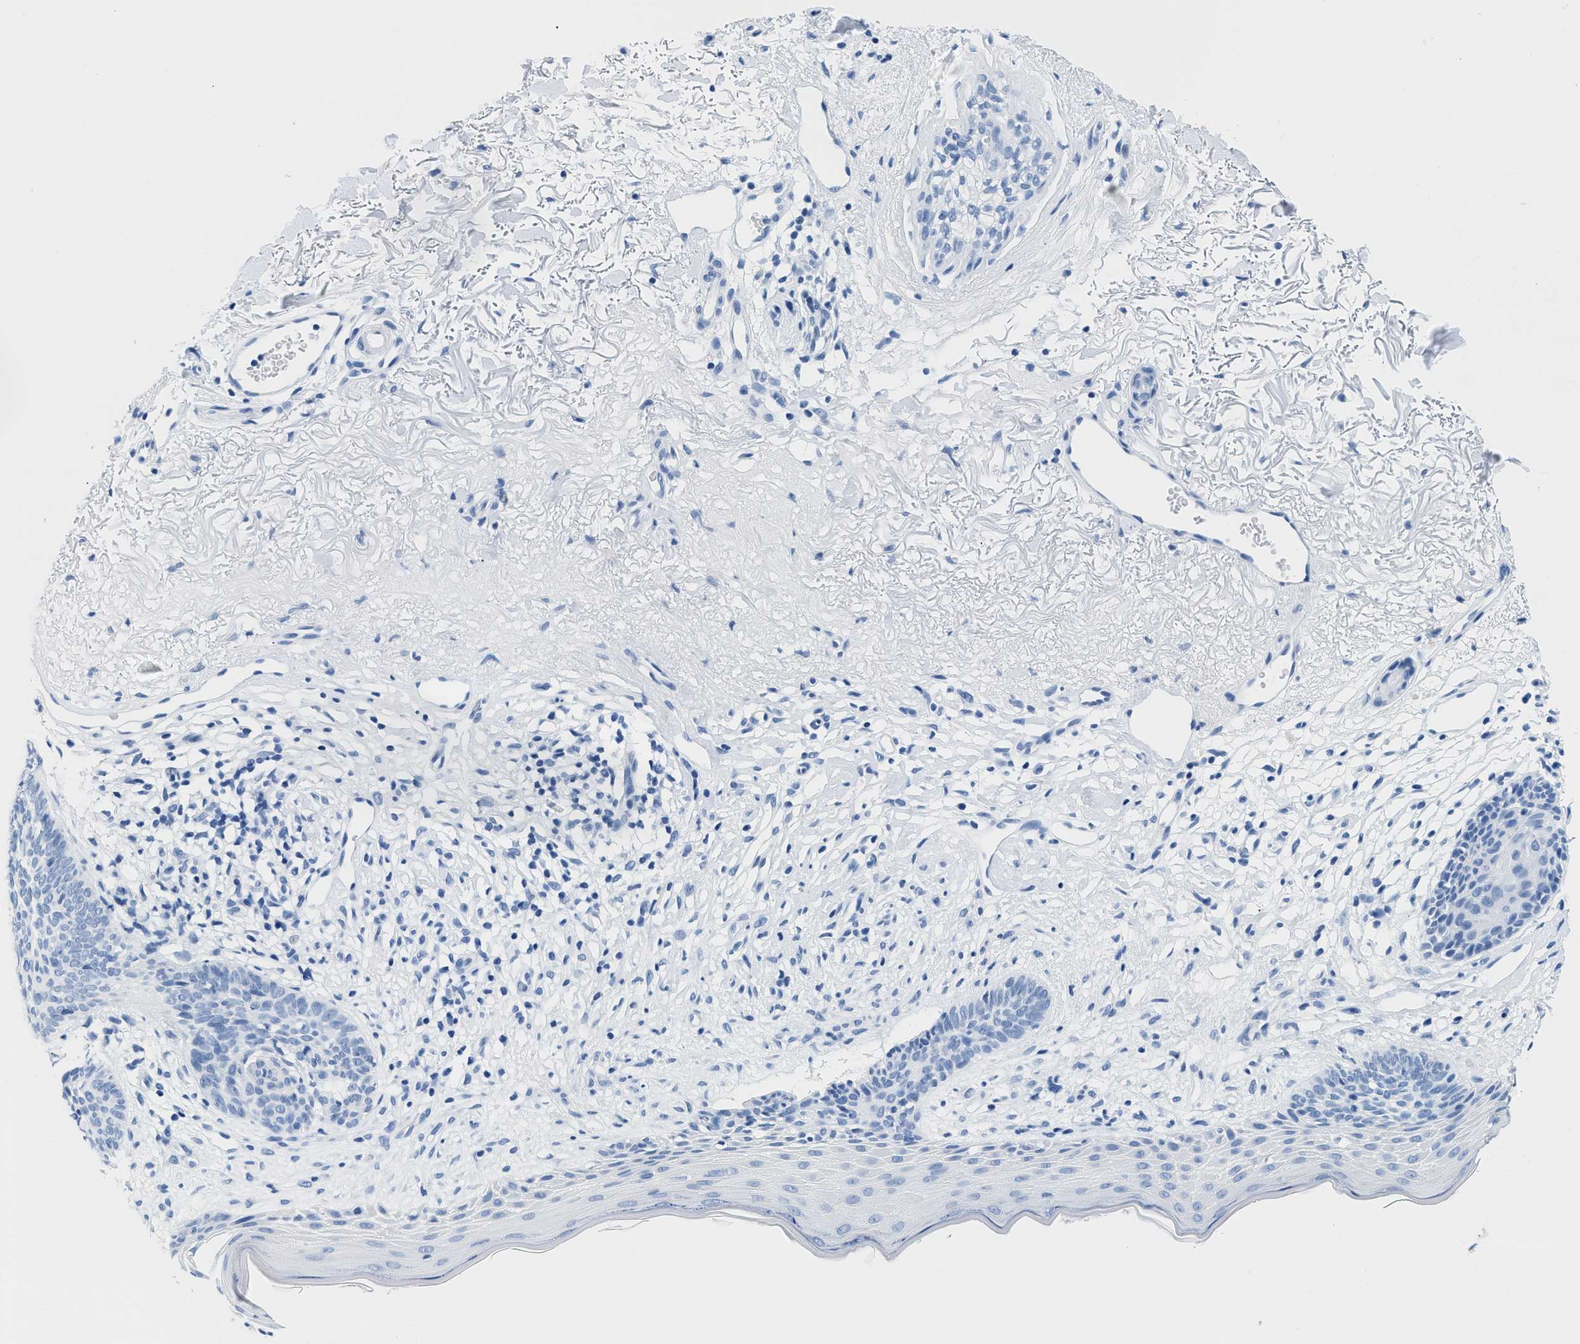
{"staining": {"intensity": "negative", "quantity": "none", "location": "none"}, "tissue": "skin cancer", "cell_type": "Tumor cells", "image_type": "cancer", "snomed": [{"axis": "morphology", "description": "Normal tissue, NOS"}, {"axis": "morphology", "description": "Basal cell carcinoma"}, {"axis": "topography", "description": "Skin"}], "caption": "Skin cancer (basal cell carcinoma) stained for a protein using immunohistochemistry (IHC) reveals no positivity tumor cells.", "gene": "GSN", "patient": {"sex": "female", "age": 70}}